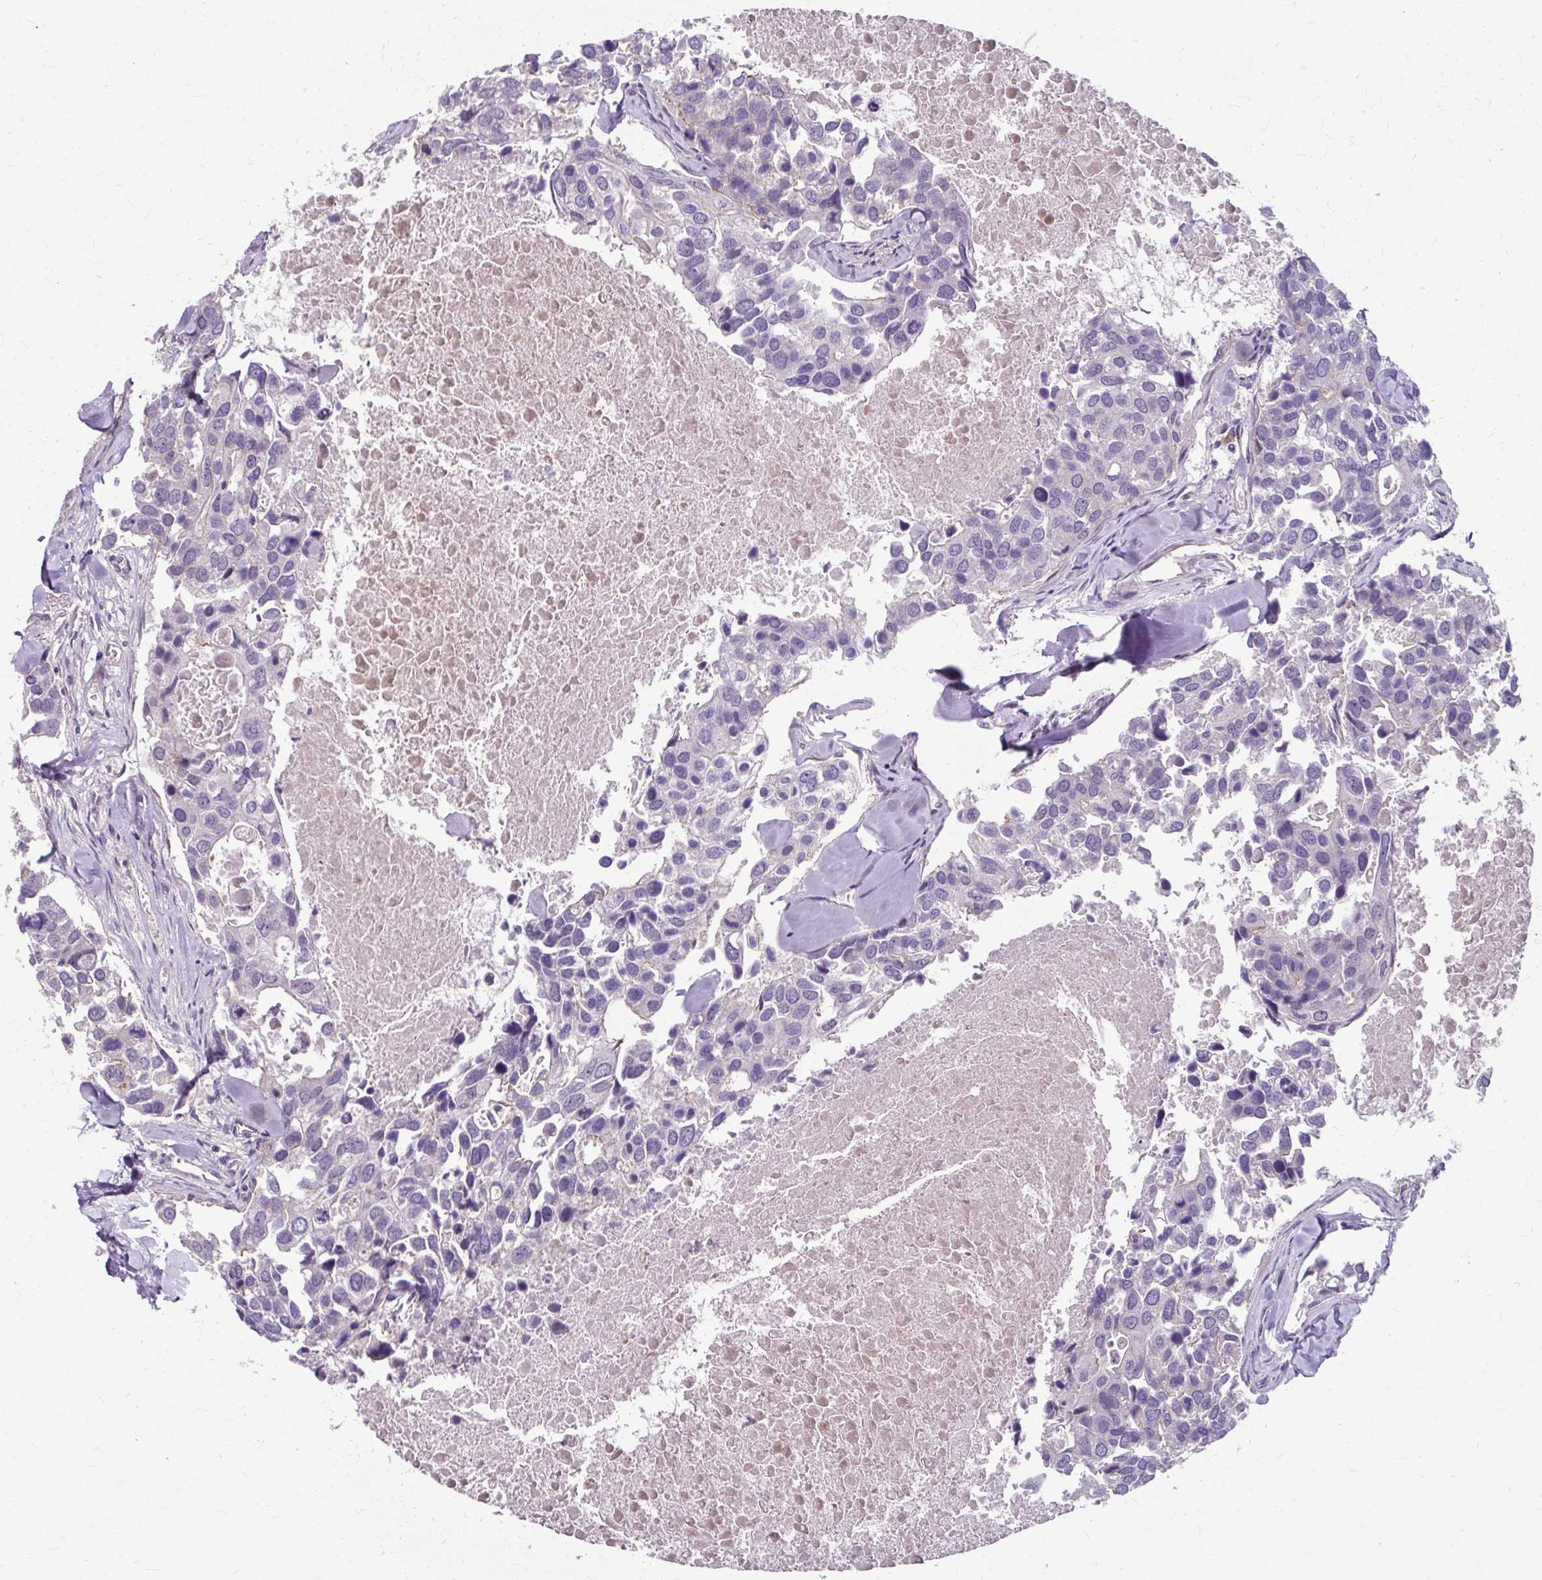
{"staining": {"intensity": "negative", "quantity": "none", "location": "none"}, "tissue": "breast cancer", "cell_type": "Tumor cells", "image_type": "cancer", "snomed": [{"axis": "morphology", "description": "Duct carcinoma"}, {"axis": "topography", "description": "Breast"}], "caption": "Immunohistochemistry (IHC) micrograph of neoplastic tissue: human breast intraductal carcinoma stained with DAB reveals no significant protein expression in tumor cells.", "gene": "ZNF555", "patient": {"sex": "female", "age": 83}}